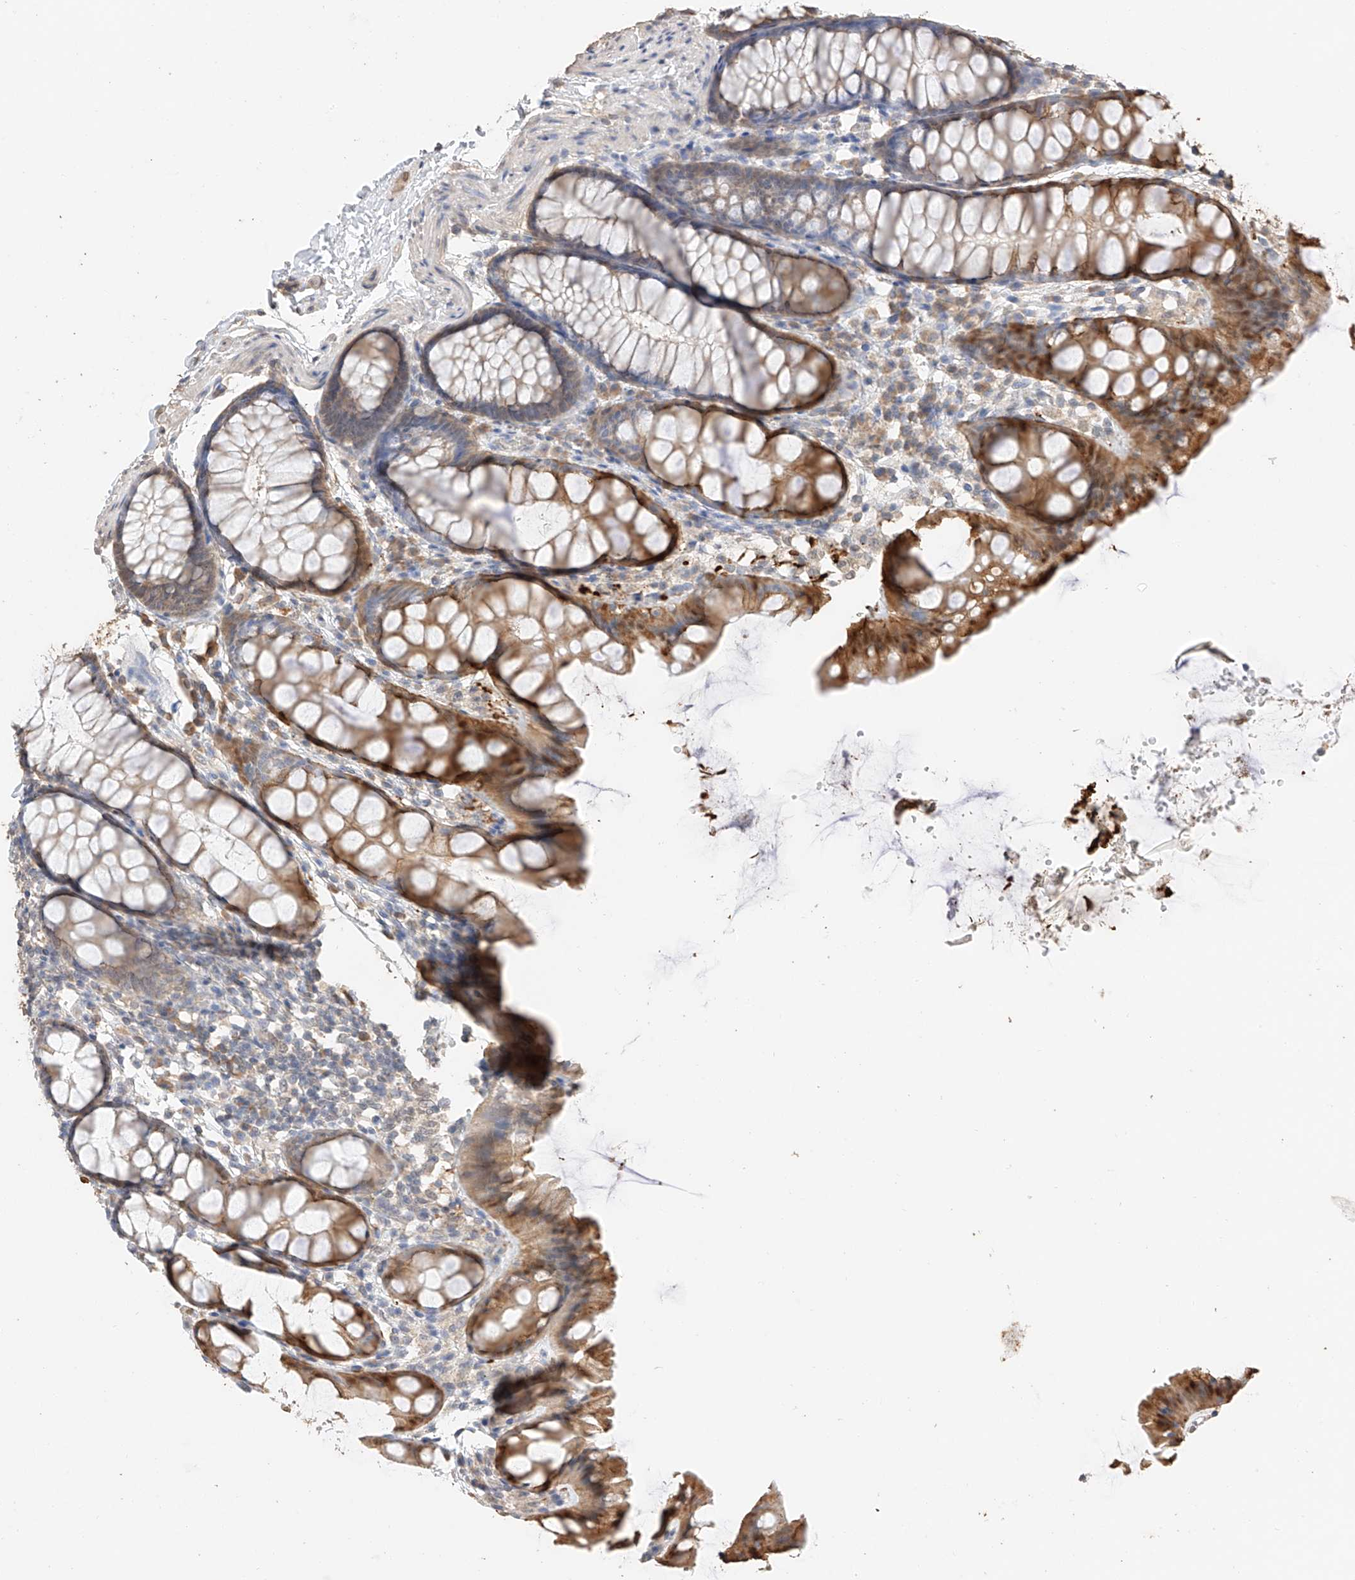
{"staining": {"intensity": "weak", "quantity": ">75%", "location": "cytoplasmic/membranous"}, "tissue": "colon", "cell_type": "Endothelial cells", "image_type": "normal", "snomed": [{"axis": "morphology", "description": "Normal tissue, NOS"}, {"axis": "topography", "description": "Colon"}], "caption": "The histopathology image demonstrates staining of normal colon, revealing weak cytoplasmic/membranous protein positivity (brown color) within endothelial cells.", "gene": "IL22RA2", "patient": {"sex": "male", "age": 47}}